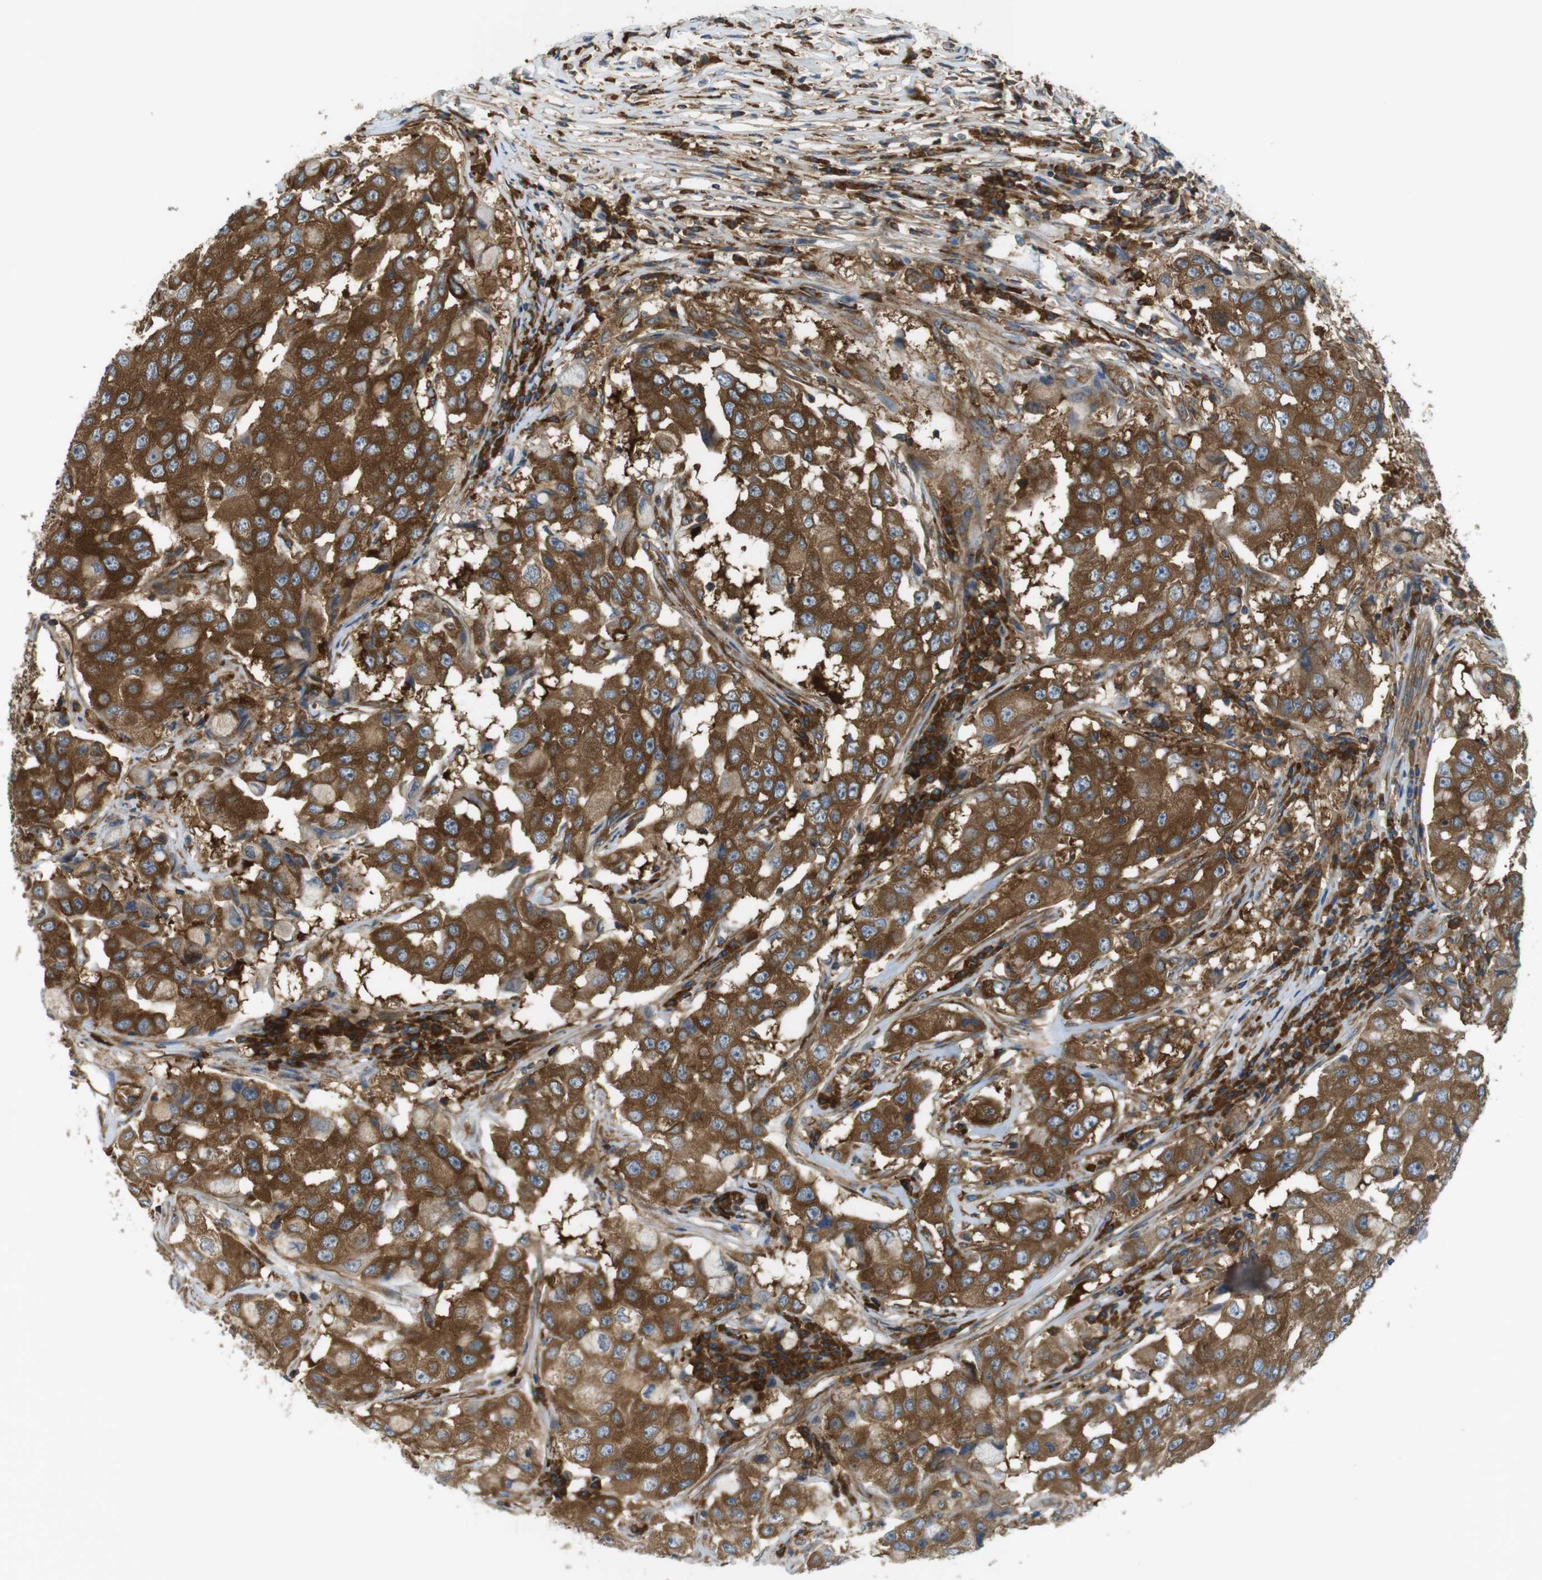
{"staining": {"intensity": "moderate", "quantity": ">75%", "location": "cytoplasmic/membranous"}, "tissue": "breast cancer", "cell_type": "Tumor cells", "image_type": "cancer", "snomed": [{"axis": "morphology", "description": "Duct carcinoma"}, {"axis": "topography", "description": "Breast"}], "caption": "Protein analysis of breast infiltrating ductal carcinoma tissue demonstrates moderate cytoplasmic/membranous staining in about >75% of tumor cells.", "gene": "TSC1", "patient": {"sex": "female", "age": 27}}